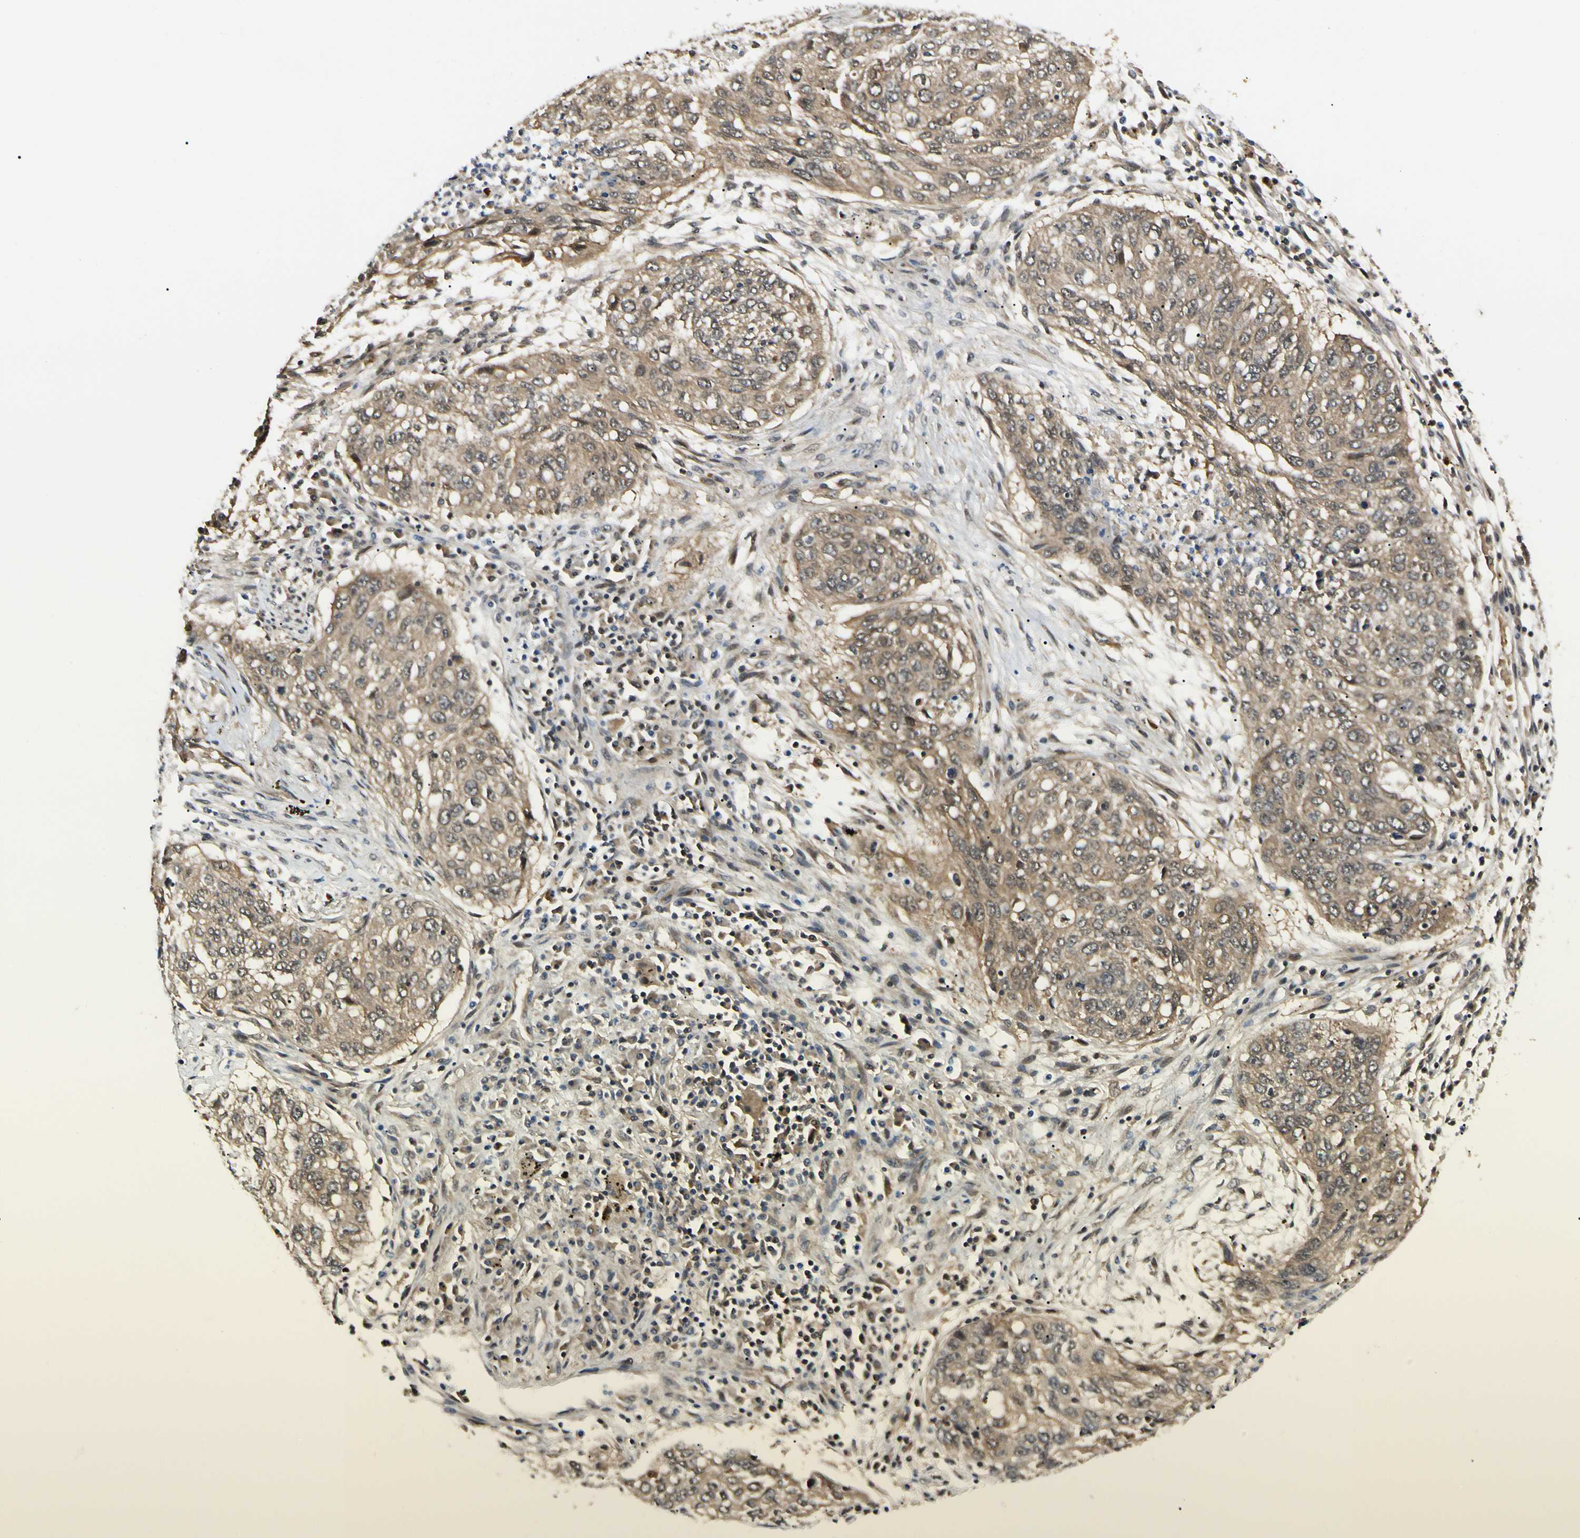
{"staining": {"intensity": "weak", "quantity": ">75%", "location": "cytoplasmic/membranous,nuclear"}, "tissue": "lung cancer", "cell_type": "Tumor cells", "image_type": "cancer", "snomed": [{"axis": "morphology", "description": "Squamous cell carcinoma, NOS"}, {"axis": "topography", "description": "Lung"}], "caption": "Lung cancer (squamous cell carcinoma) was stained to show a protein in brown. There is low levels of weak cytoplasmic/membranous and nuclear expression in about >75% of tumor cells.", "gene": "UBE2Z", "patient": {"sex": "female", "age": 63}}